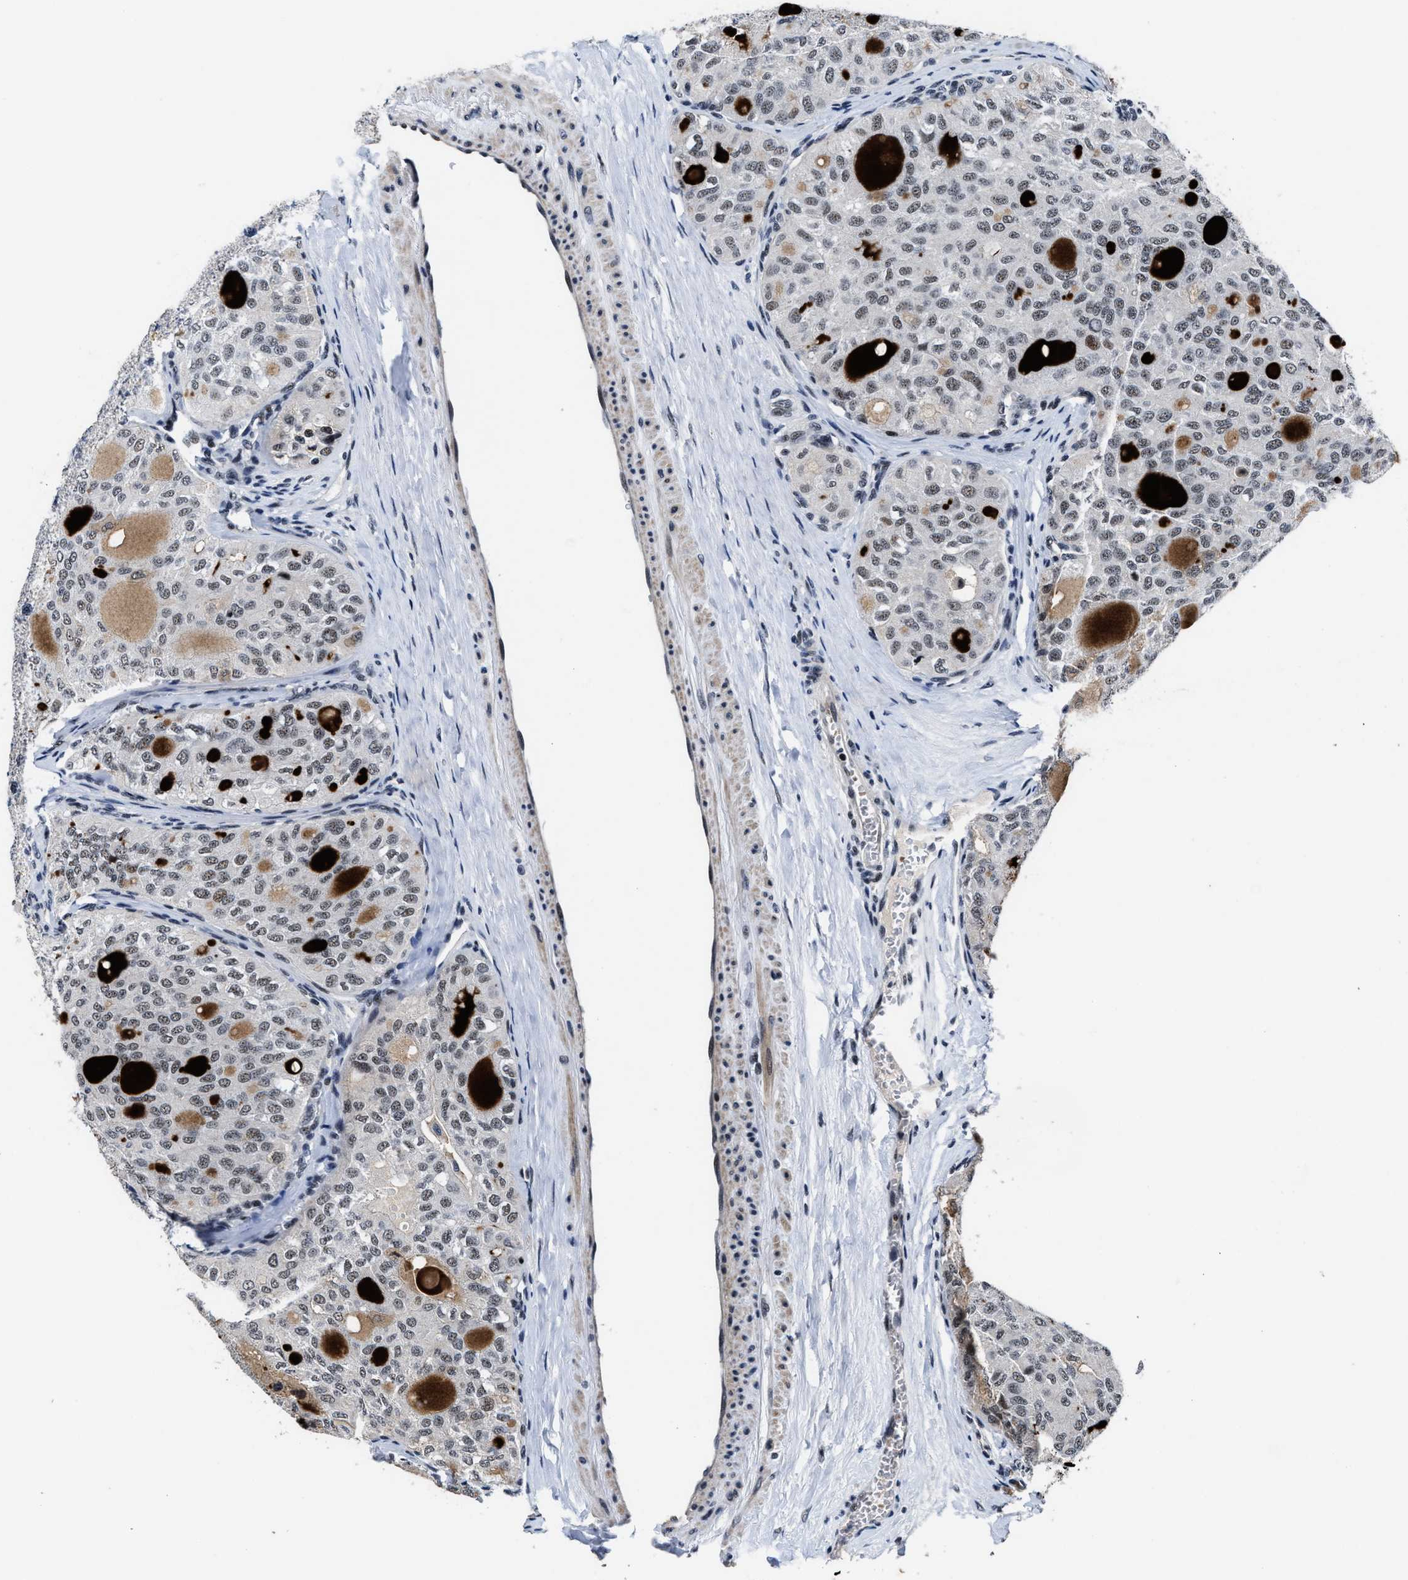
{"staining": {"intensity": "weak", "quantity": "<25%", "location": "nuclear"}, "tissue": "thyroid cancer", "cell_type": "Tumor cells", "image_type": "cancer", "snomed": [{"axis": "morphology", "description": "Follicular adenoma carcinoma, NOS"}, {"axis": "topography", "description": "Thyroid gland"}], "caption": "Immunohistochemistry image of human follicular adenoma carcinoma (thyroid) stained for a protein (brown), which reveals no staining in tumor cells.", "gene": "ZNF233", "patient": {"sex": "male", "age": 75}}